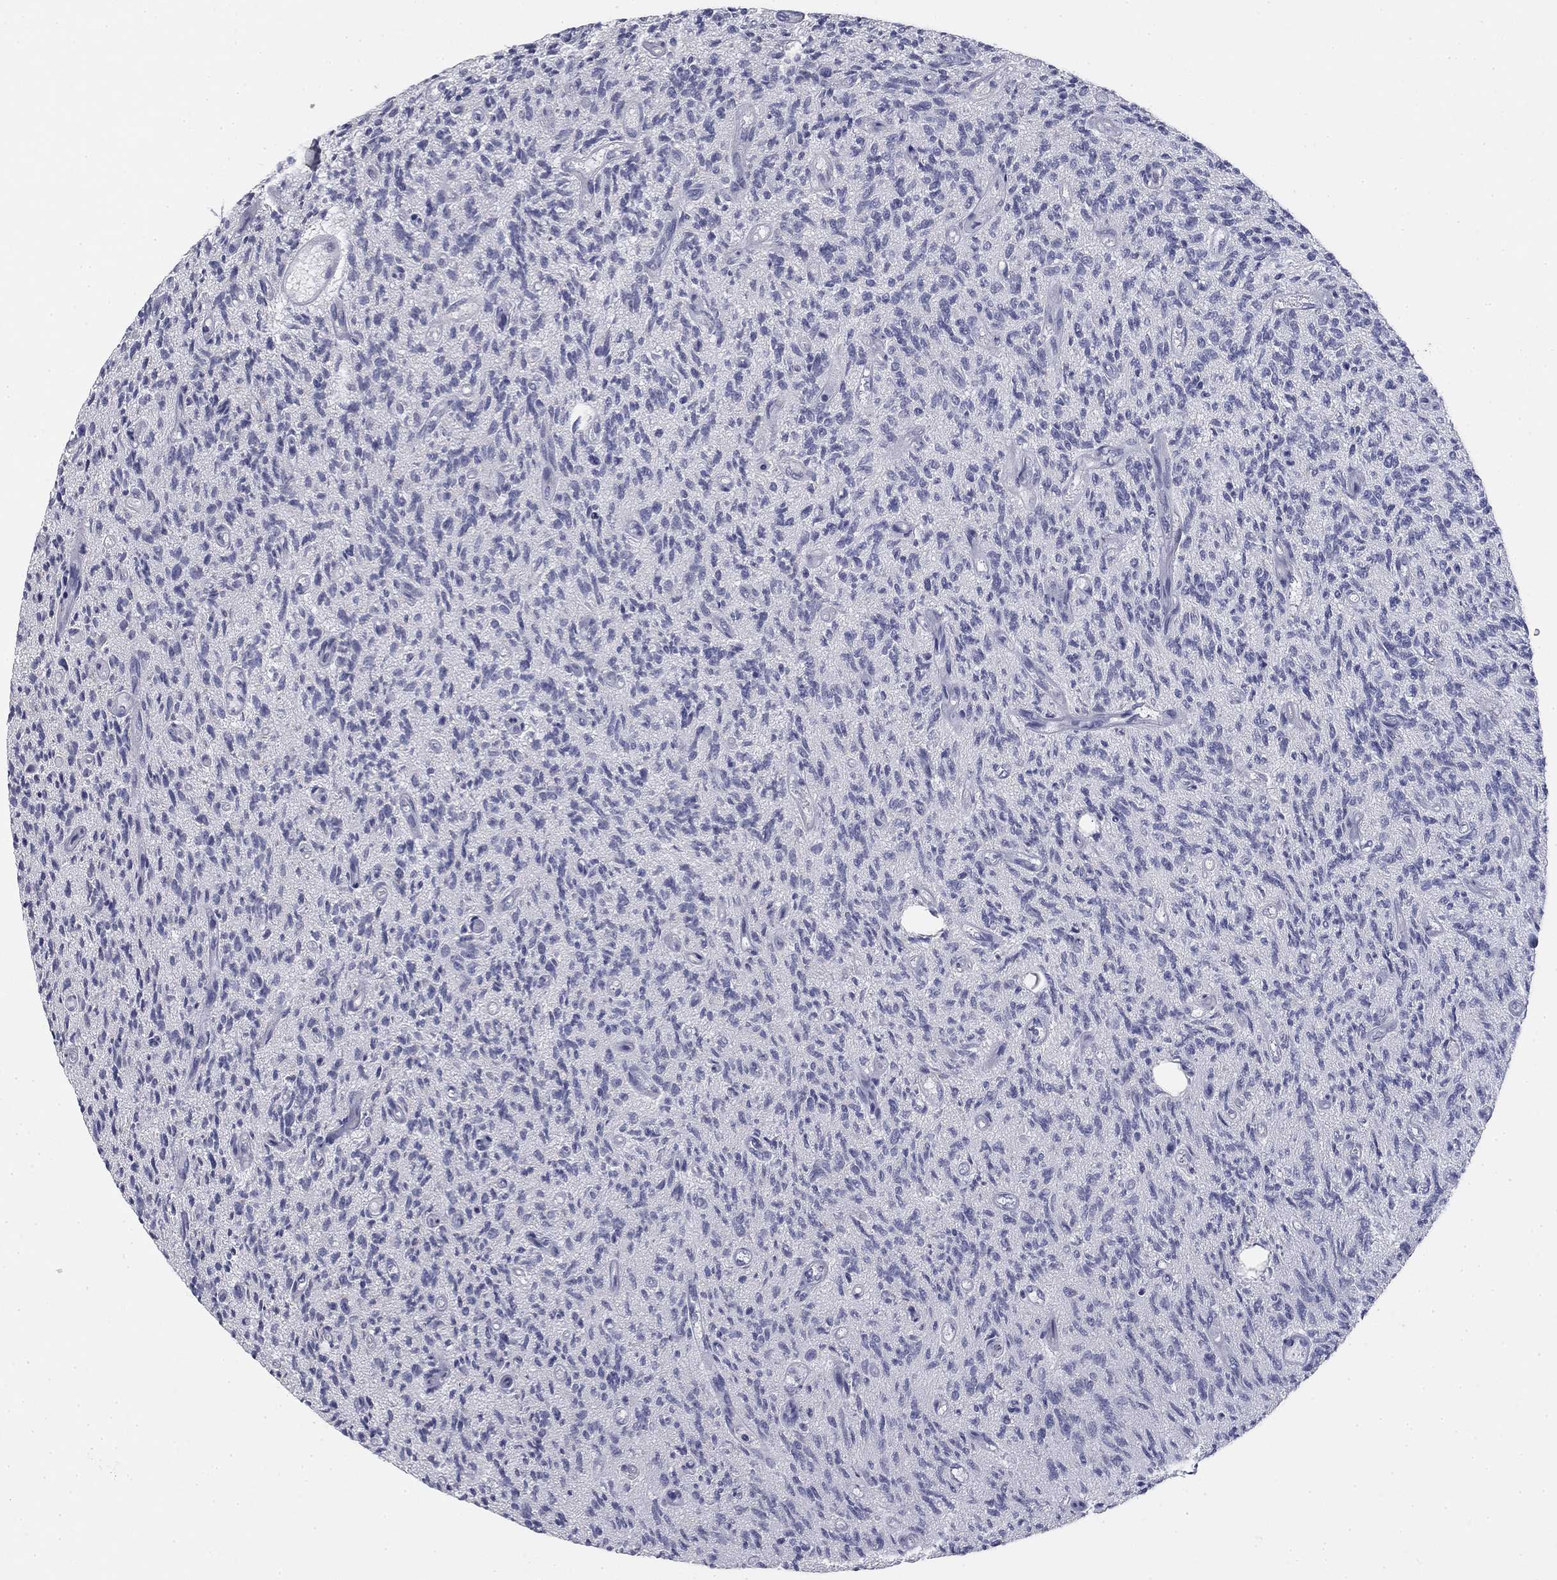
{"staining": {"intensity": "negative", "quantity": "none", "location": "none"}, "tissue": "glioma", "cell_type": "Tumor cells", "image_type": "cancer", "snomed": [{"axis": "morphology", "description": "Glioma, malignant, High grade"}, {"axis": "topography", "description": "Brain"}], "caption": "Human glioma stained for a protein using immunohistochemistry displays no staining in tumor cells.", "gene": "SLC2A9", "patient": {"sex": "male", "age": 64}}